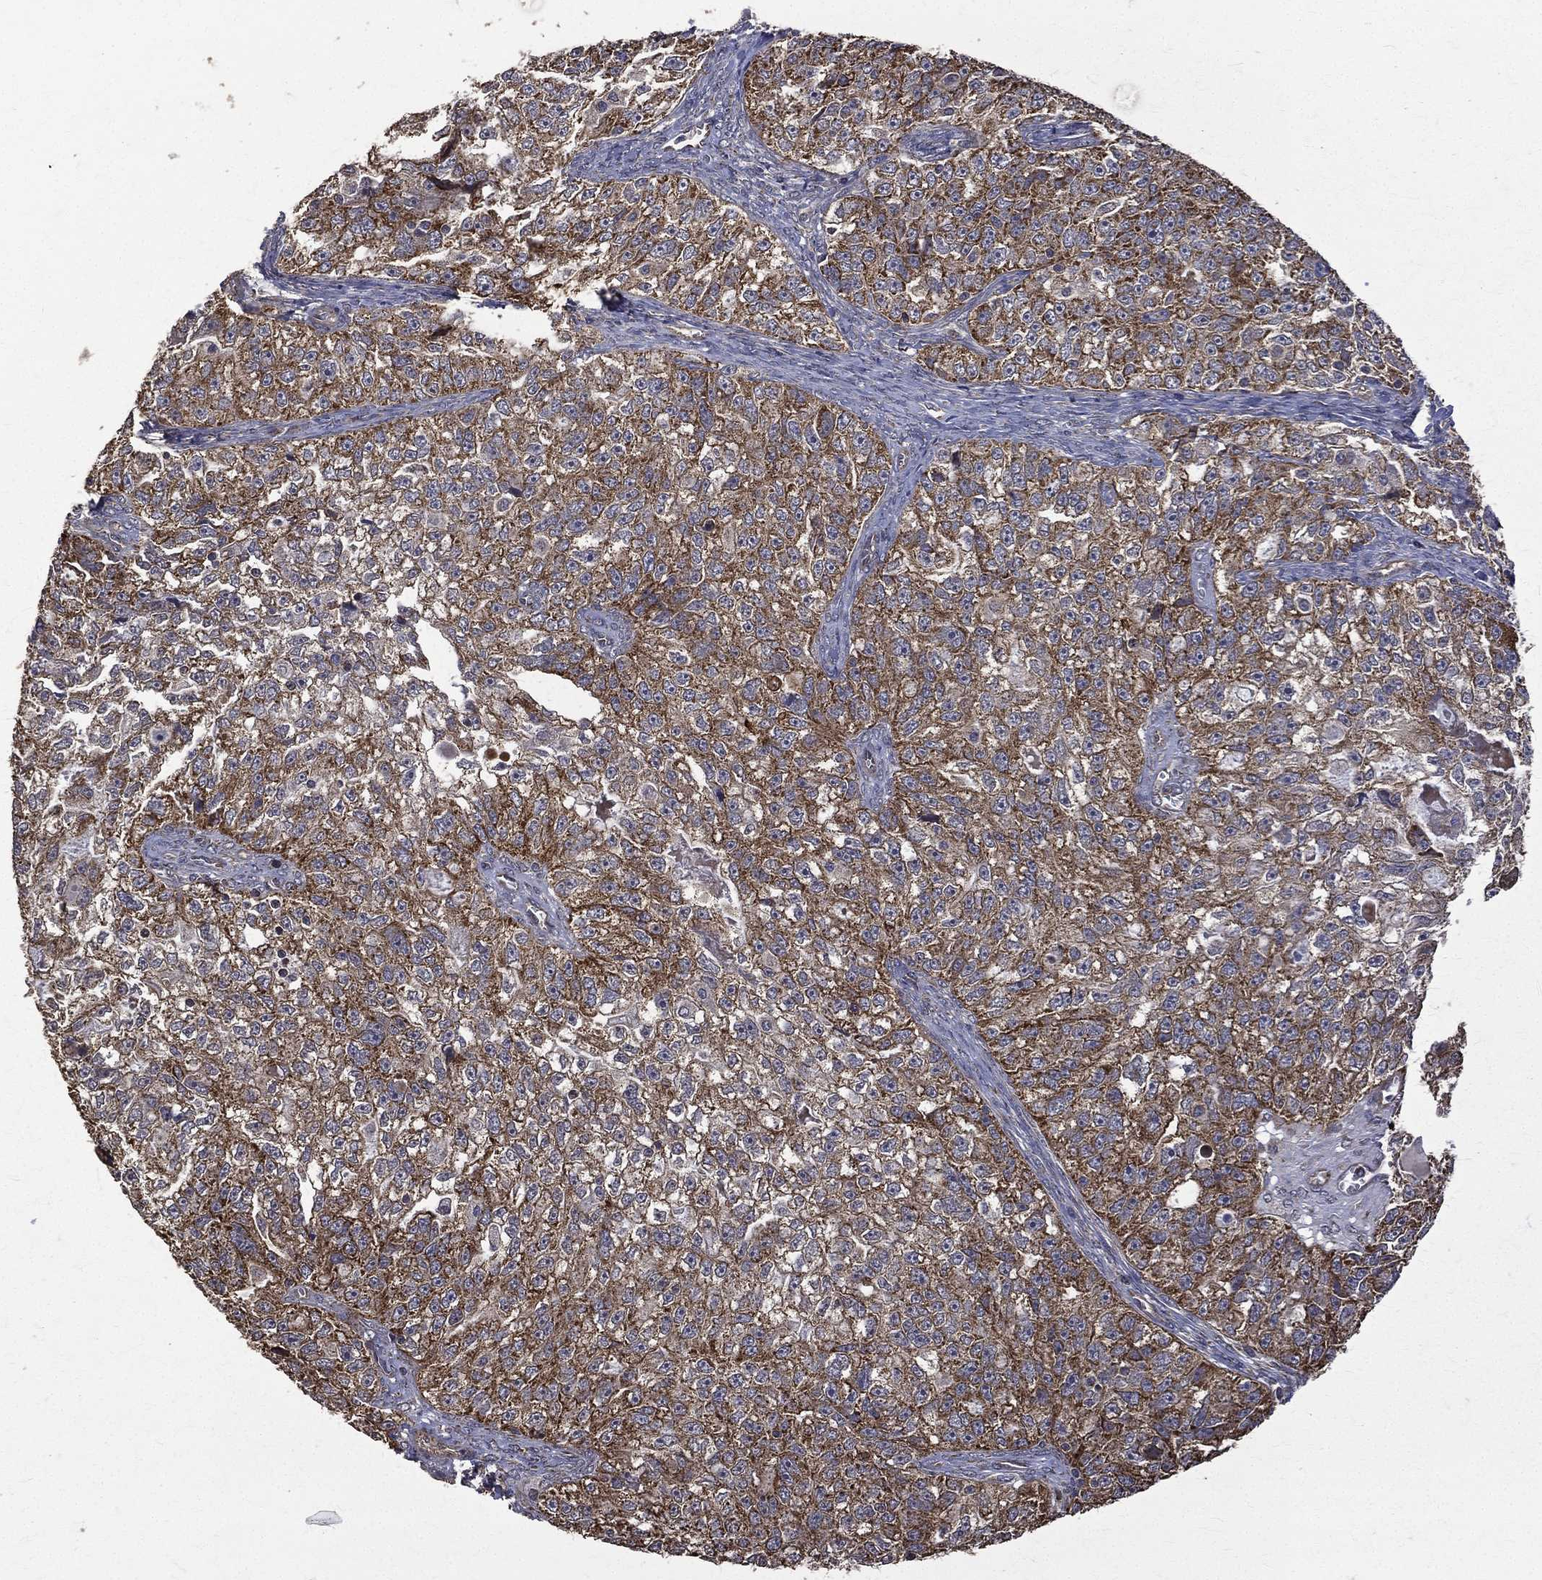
{"staining": {"intensity": "strong", "quantity": ">75%", "location": "cytoplasmic/membranous"}, "tissue": "ovarian cancer", "cell_type": "Tumor cells", "image_type": "cancer", "snomed": [{"axis": "morphology", "description": "Cystadenocarcinoma, serous, NOS"}, {"axis": "topography", "description": "Ovary"}], "caption": "Protein staining of ovarian serous cystadenocarcinoma tissue demonstrates strong cytoplasmic/membranous staining in approximately >75% of tumor cells.", "gene": "RPGR", "patient": {"sex": "female", "age": 51}}